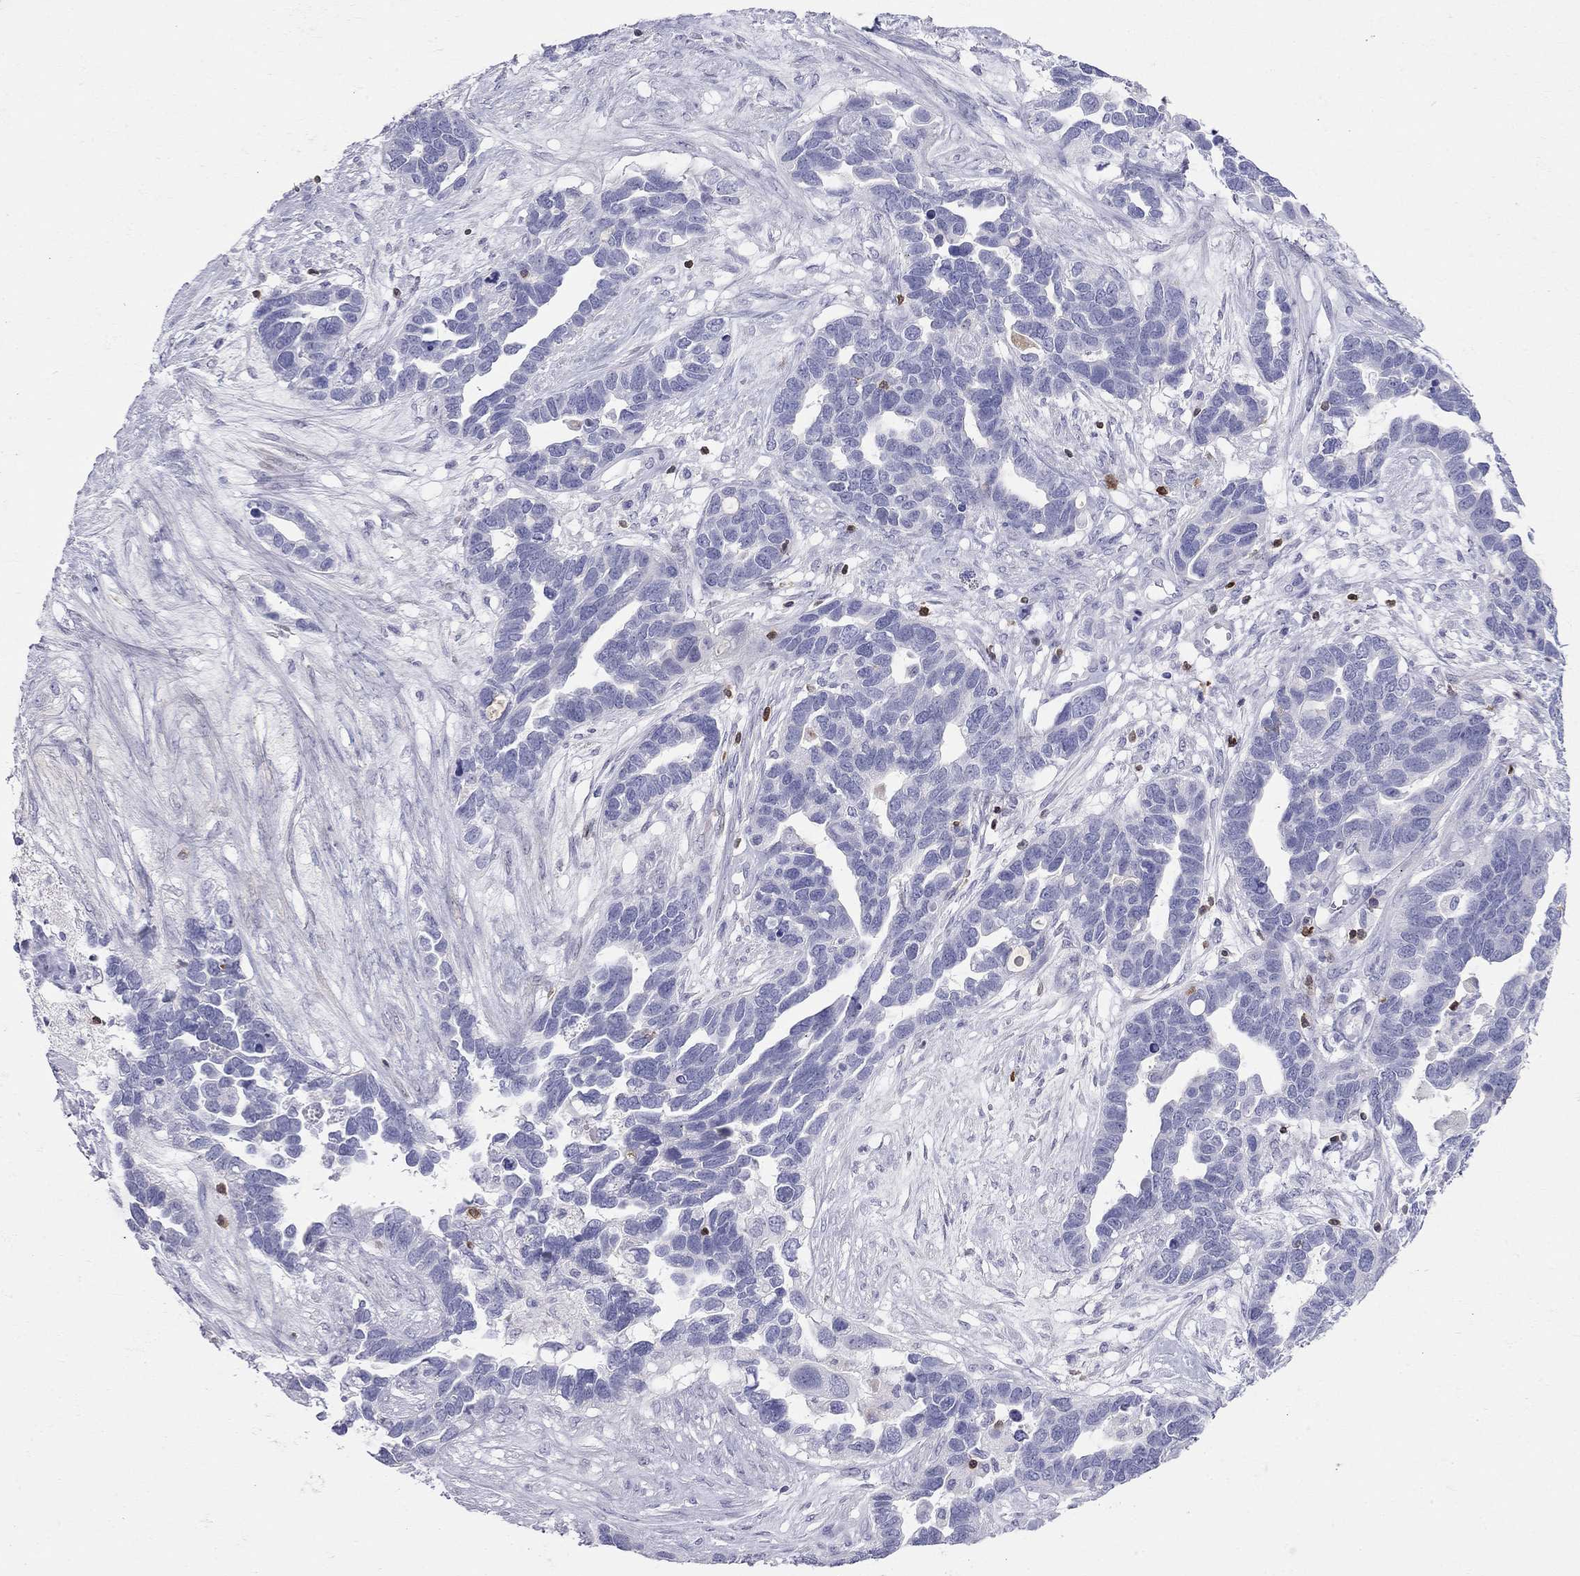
{"staining": {"intensity": "negative", "quantity": "none", "location": "none"}, "tissue": "ovarian cancer", "cell_type": "Tumor cells", "image_type": "cancer", "snomed": [{"axis": "morphology", "description": "Cystadenocarcinoma, serous, NOS"}, {"axis": "topography", "description": "Ovary"}], "caption": "Immunohistochemistry (IHC) histopathology image of human ovarian cancer (serous cystadenocarcinoma) stained for a protein (brown), which demonstrates no positivity in tumor cells.", "gene": "SH2D2A", "patient": {"sex": "female", "age": 54}}